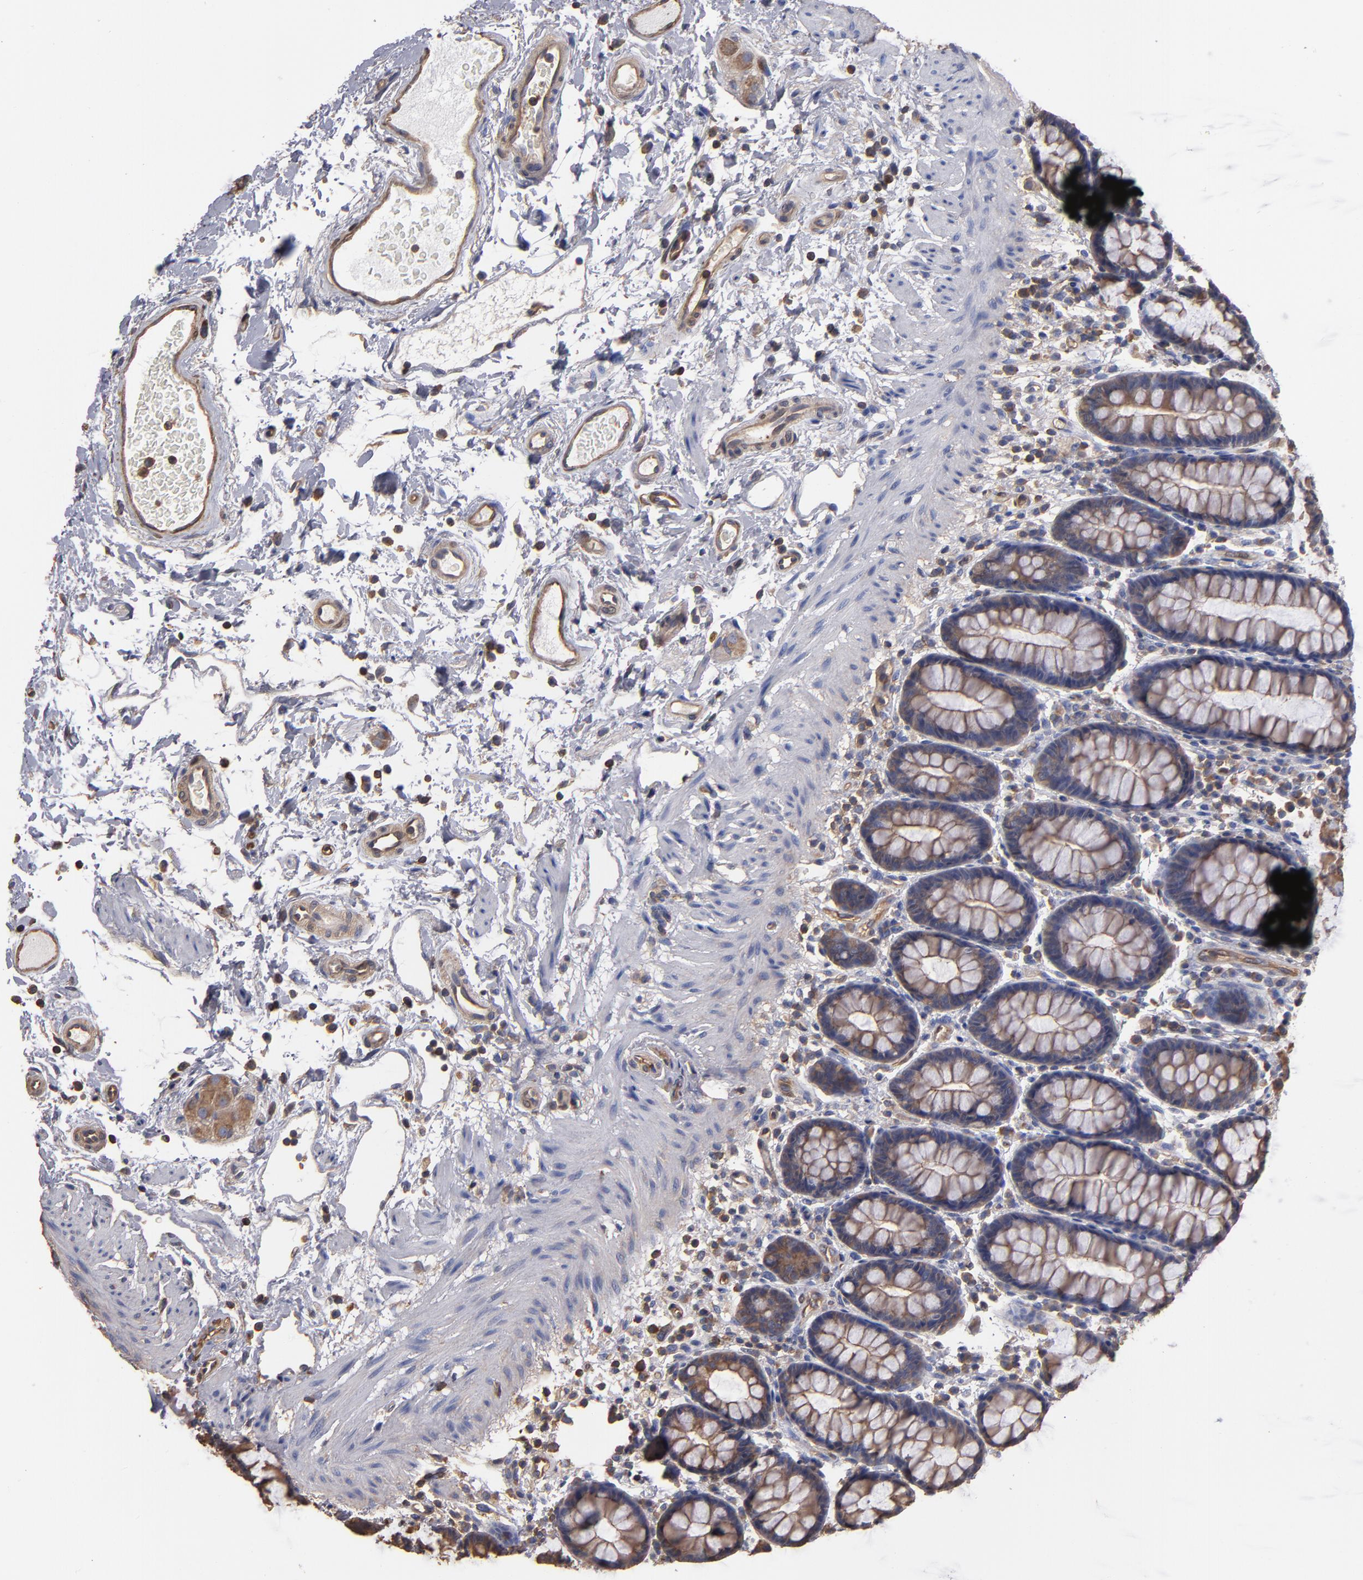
{"staining": {"intensity": "moderate", "quantity": ">75%", "location": "cytoplasmic/membranous"}, "tissue": "rectum", "cell_type": "Glandular cells", "image_type": "normal", "snomed": [{"axis": "morphology", "description": "Normal tissue, NOS"}, {"axis": "topography", "description": "Rectum"}], "caption": "Rectum stained with a brown dye reveals moderate cytoplasmic/membranous positive positivity in about >75% of glandular cells.", "gene": "ESYT2", "patient": {"sex": "male", "age": 92}}